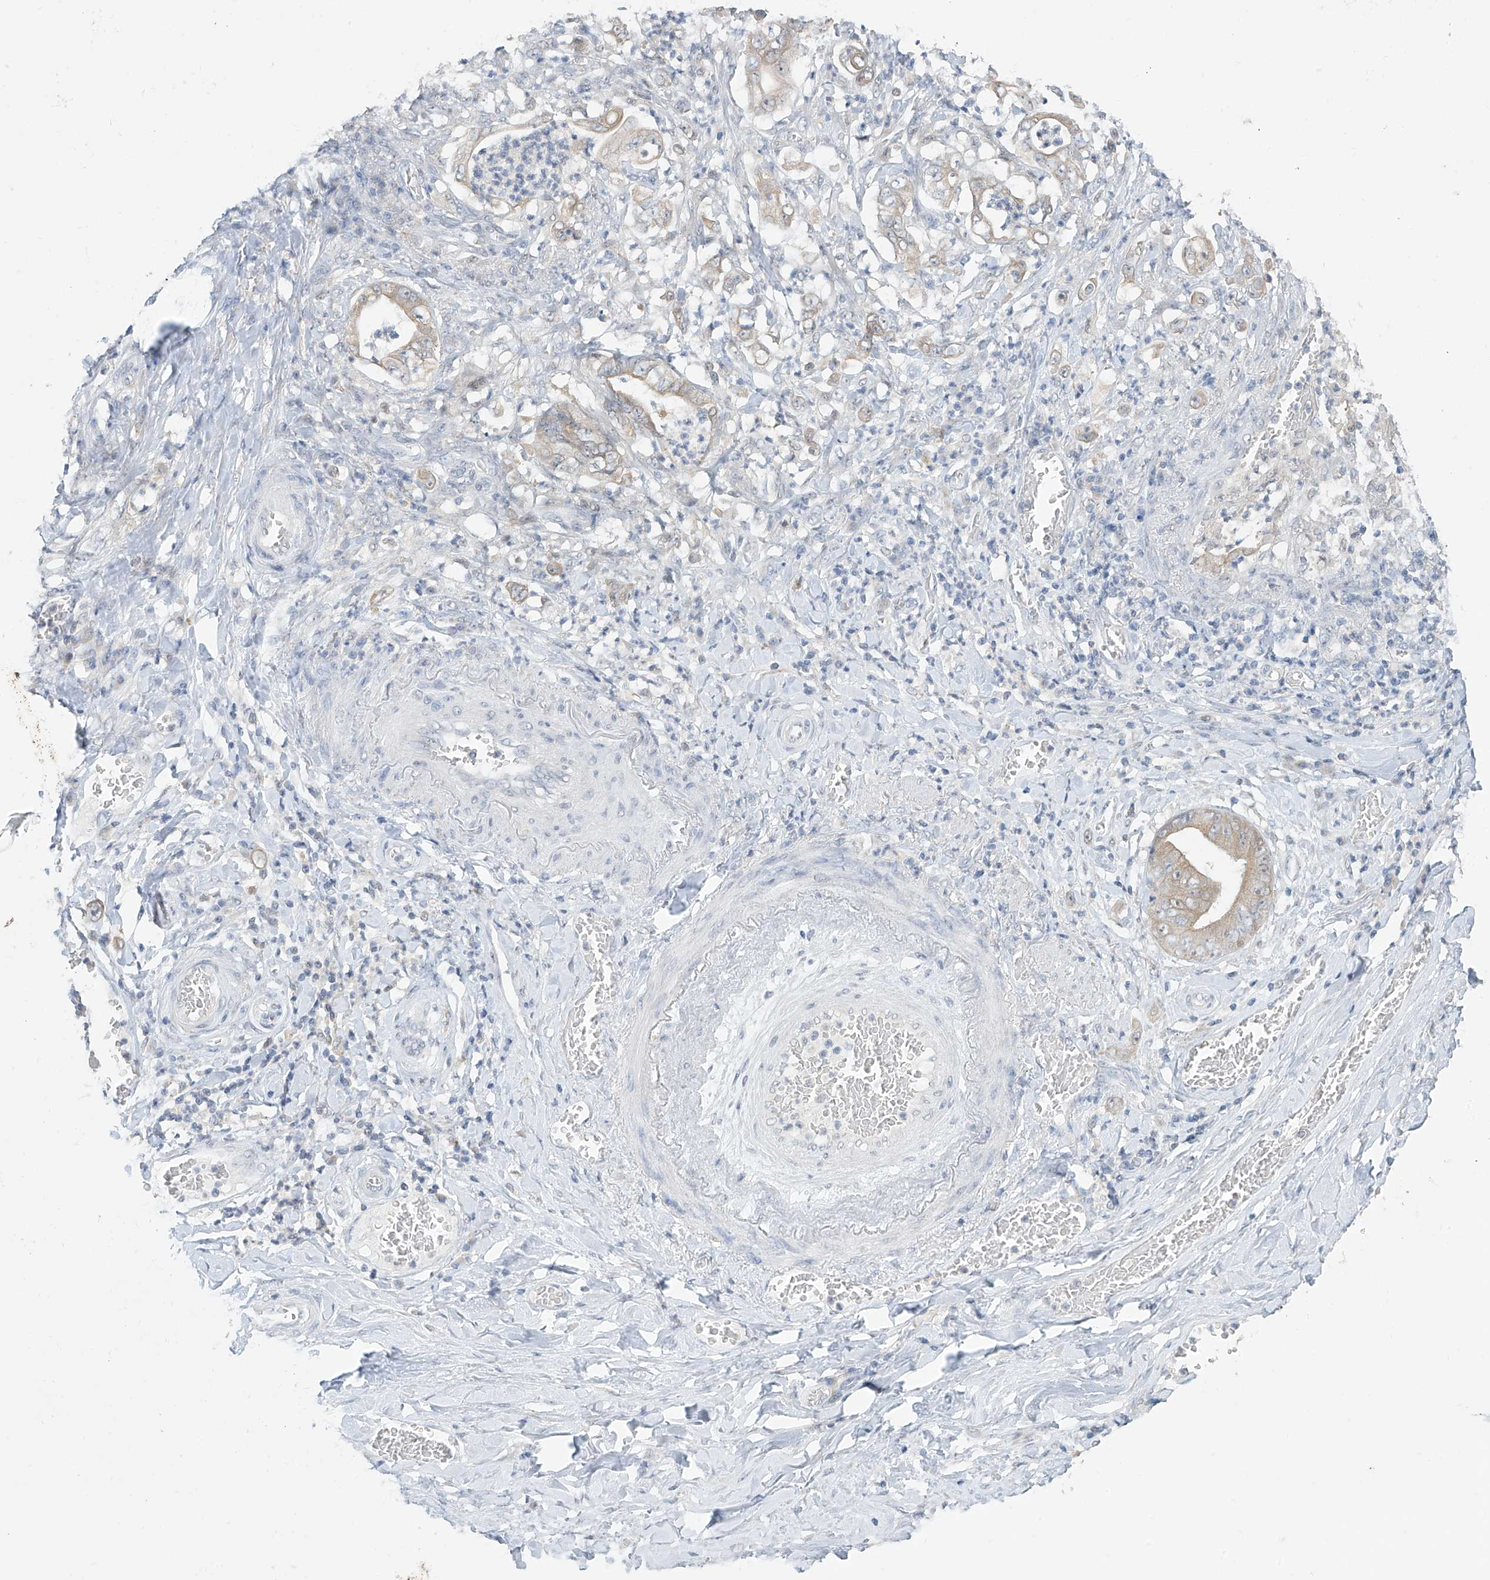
{"staining": {"intensity": "weak", "quantity": "25%-75%", "location": "cytoplasmic/membranous"}, "tissue": "stomach cancer", "cell_type": "Tumor cells", "image_type": "cancer", "snomed": [{"axis": "morphology", "description": "Adenocarcinoma, NOS"}, {"axis": "topography", "description": "Stomach"}], "caption": "Immunohistochemistry (IHC) (DAB) staining of human stomach adenocarcinoma shows weak cytoplasmic/membranous protein positivity in approximately 25%-75% of tumor cells.", "gene": "APLF", "patient": {"sex": "female", "age": 73}}